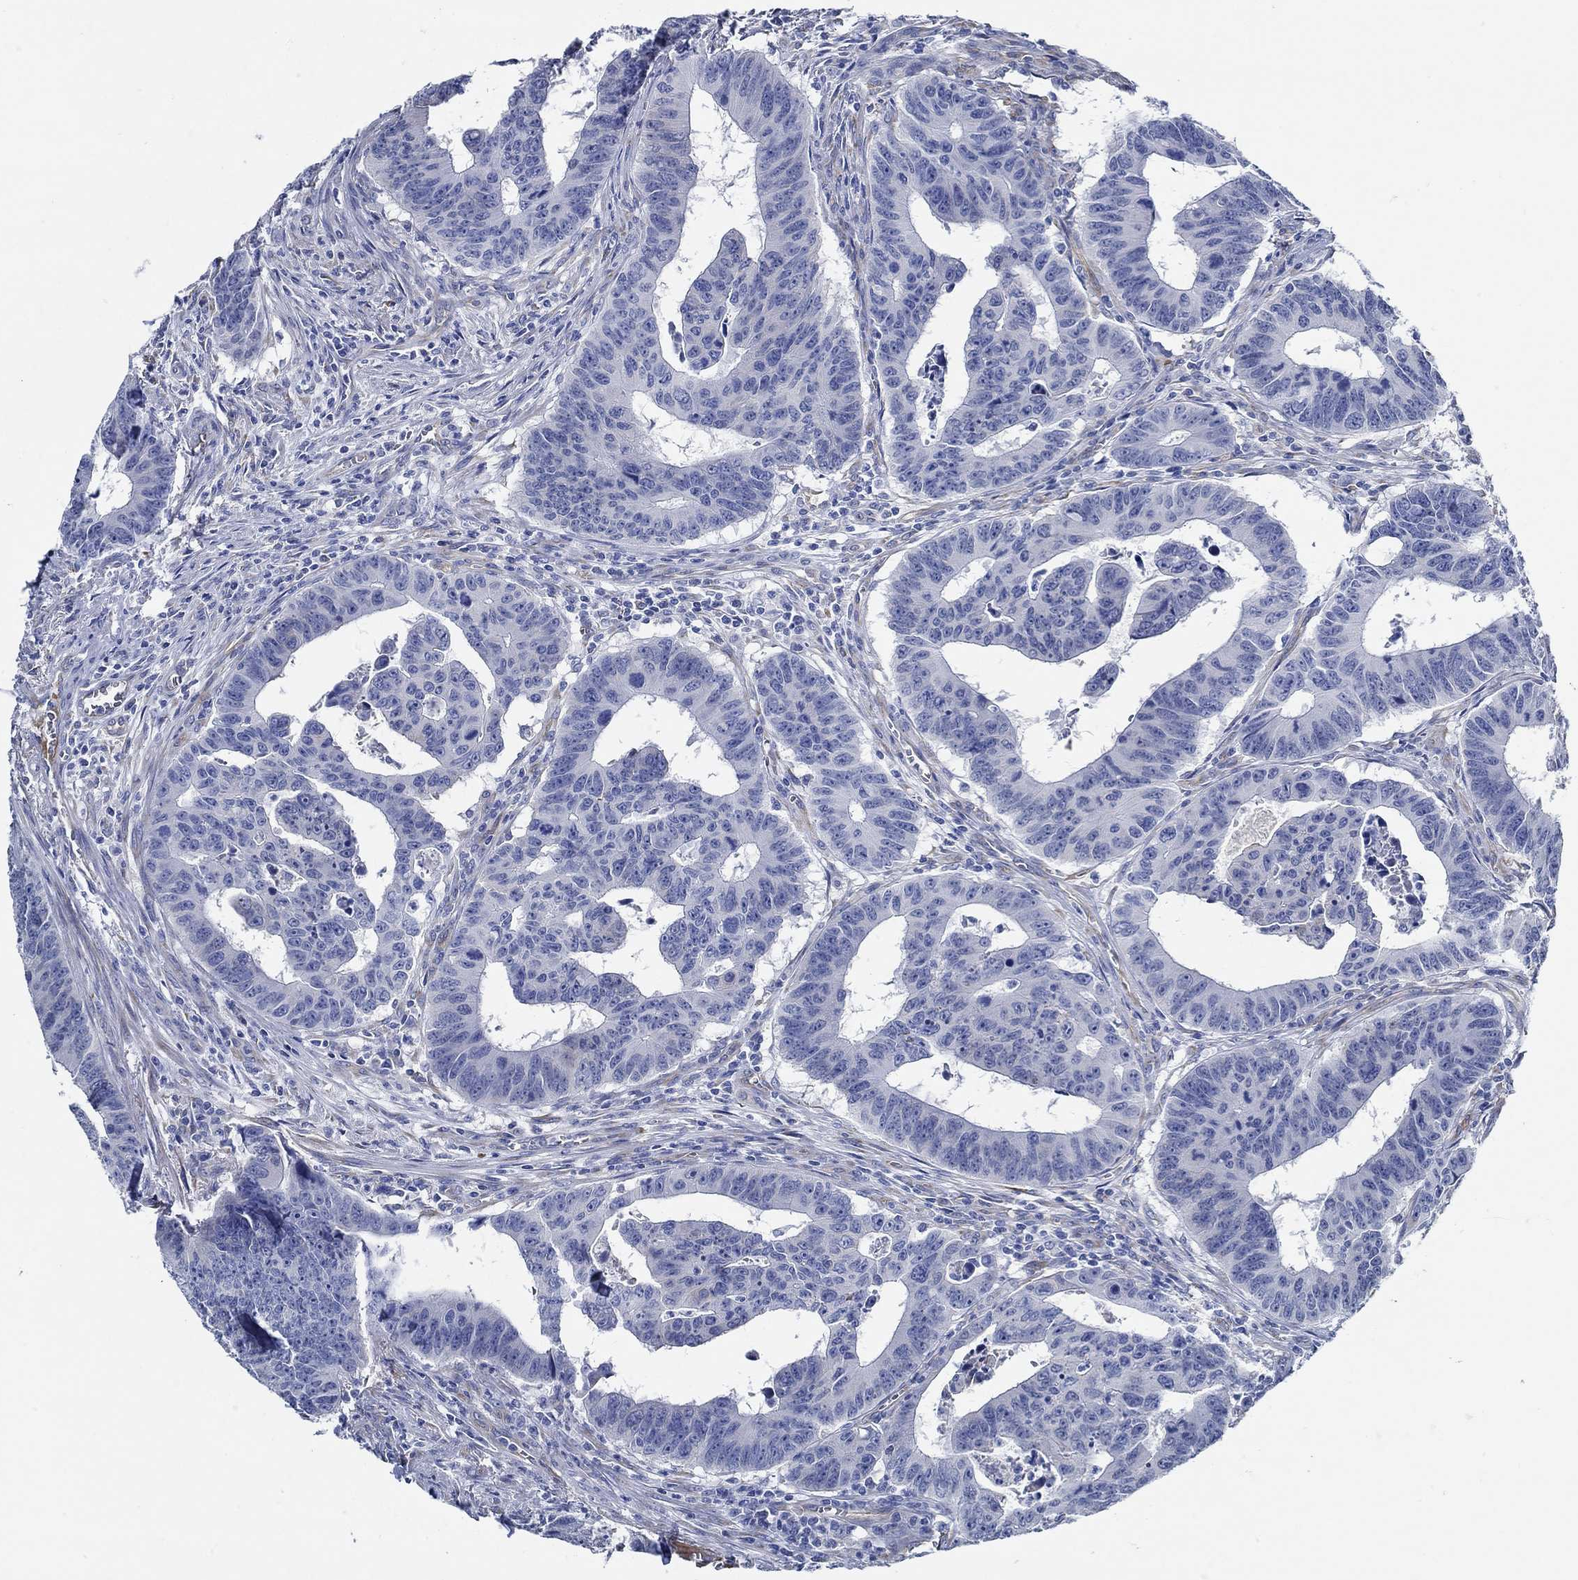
{"staining": {"intensity": "negative", "quantity": "none", "location": "none"}, "tissue": "colorectal cancer", "cell_type": "Tumor cells", "image_type": "cancer", "snomed": [{"axis": "morphology", "description": "Adenocarcinoma, NOS"}, {"axis": "topography", "description": "Appendix"}, {"axis": "topography", "description": "Colon"}, {"axis": "topography", "description": "Cecum"}, {"axis": "topography", "description": "Colon asc"}], "caption": "Immunohistochemistry (IHC) of colorectal cancer (adenocarcinoma) exhibits no positivity in tumor cells.", "gene": "HECW2", "patient": {"sex": "female", "age": 85}}